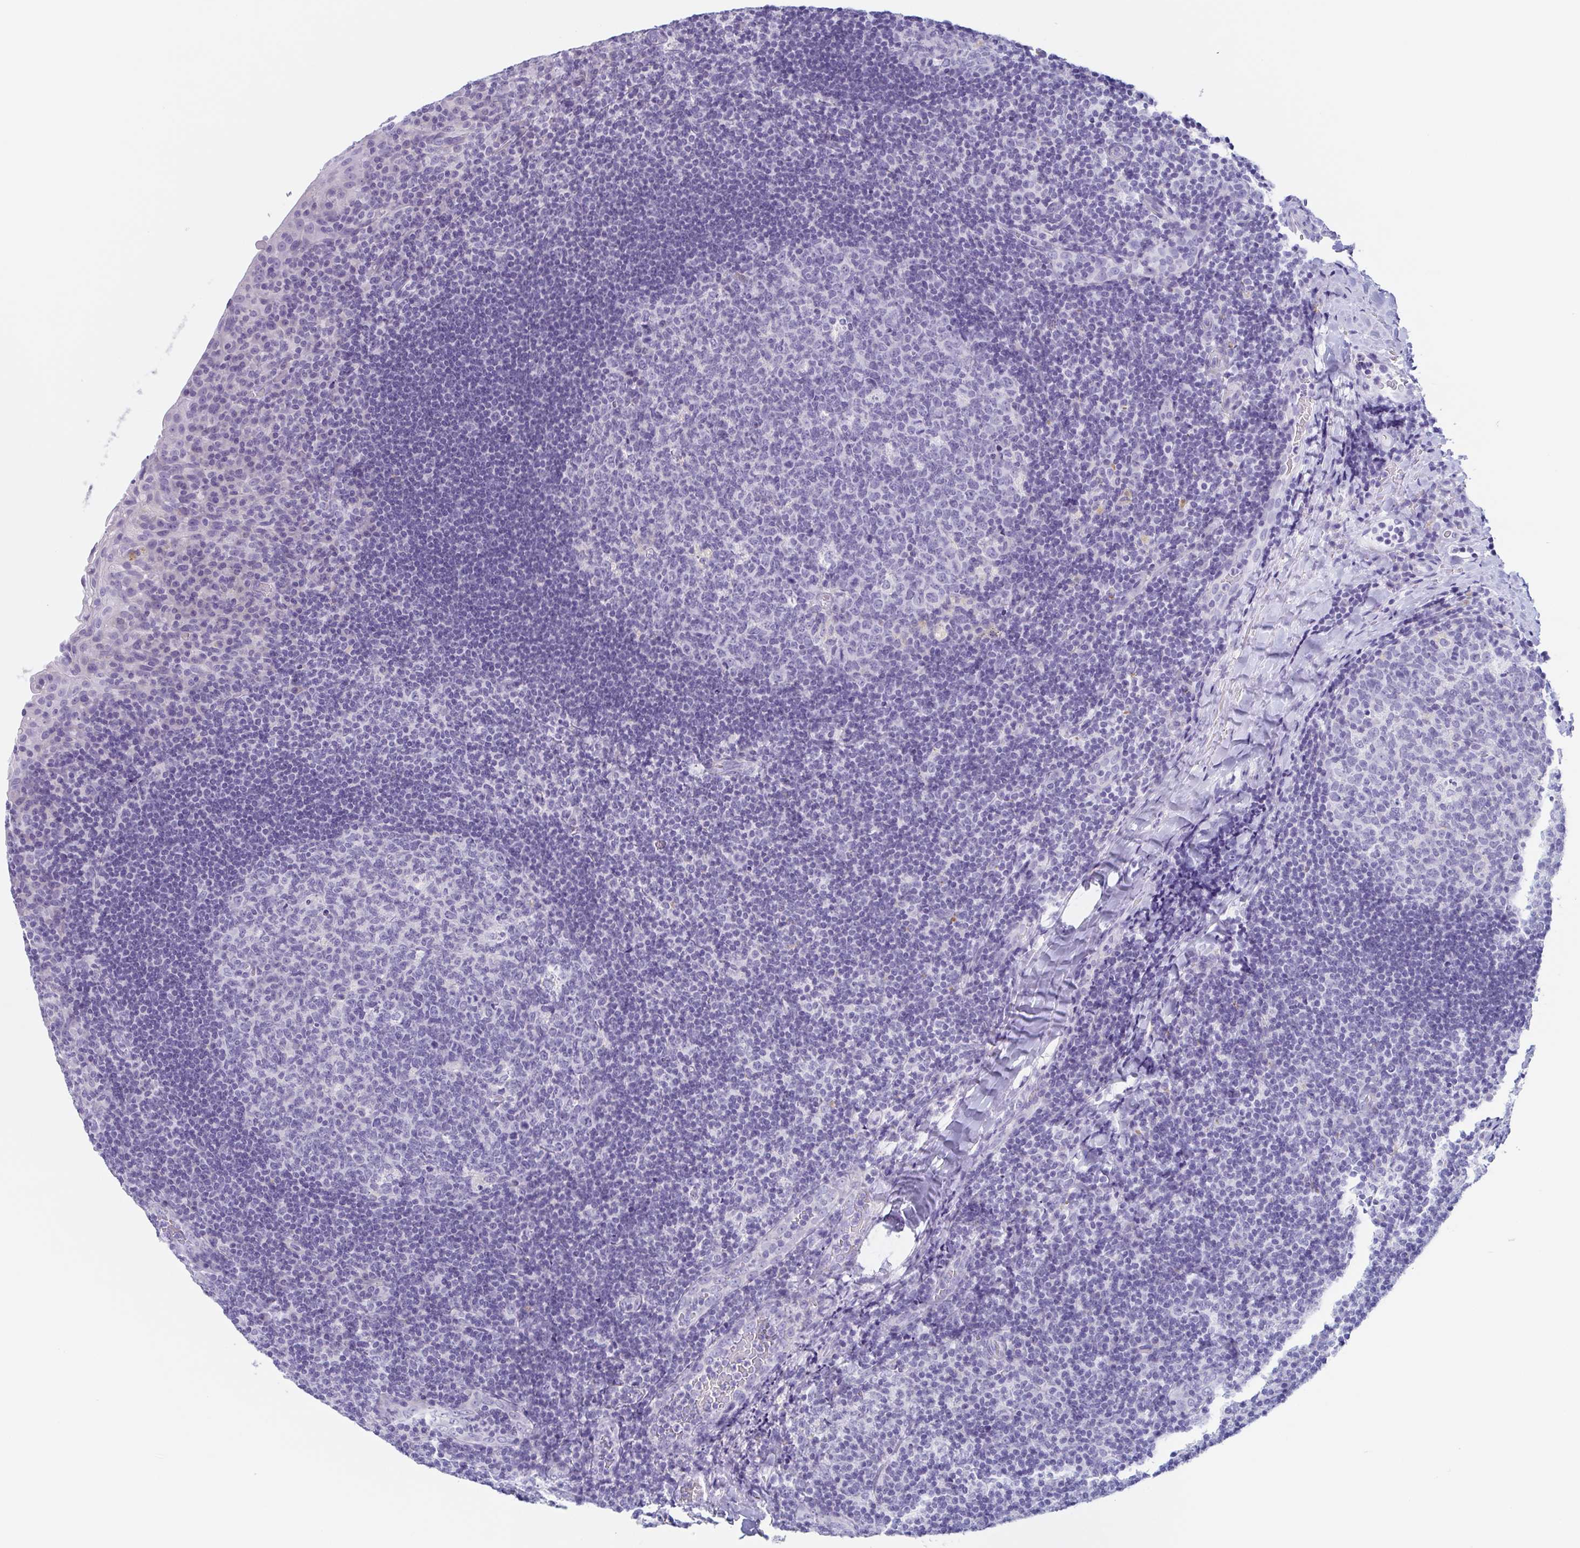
{"staining": {"intensity": "negative", "quantity": "none", "location": "none"}, "tissue": "tonsil", "cell_type": "Germinal center cells", "image_type": "normal", "snomed": [{"axis": "morphology", "description": "Normal tissue, NOS"}, {"axis": "topography", "description": "Tonsil"}], "caption": "Immunohistochemistry (IHC) photomicrograph of benign human tonsil stained for a protein (brown), which exhibits no expression in germinal center cells. (DAB immunohistochemistry visualized using brightfield microscopy, high magnification).", "gene": "TAGLN3", "patient": {"sex": "male", "age": 17}}